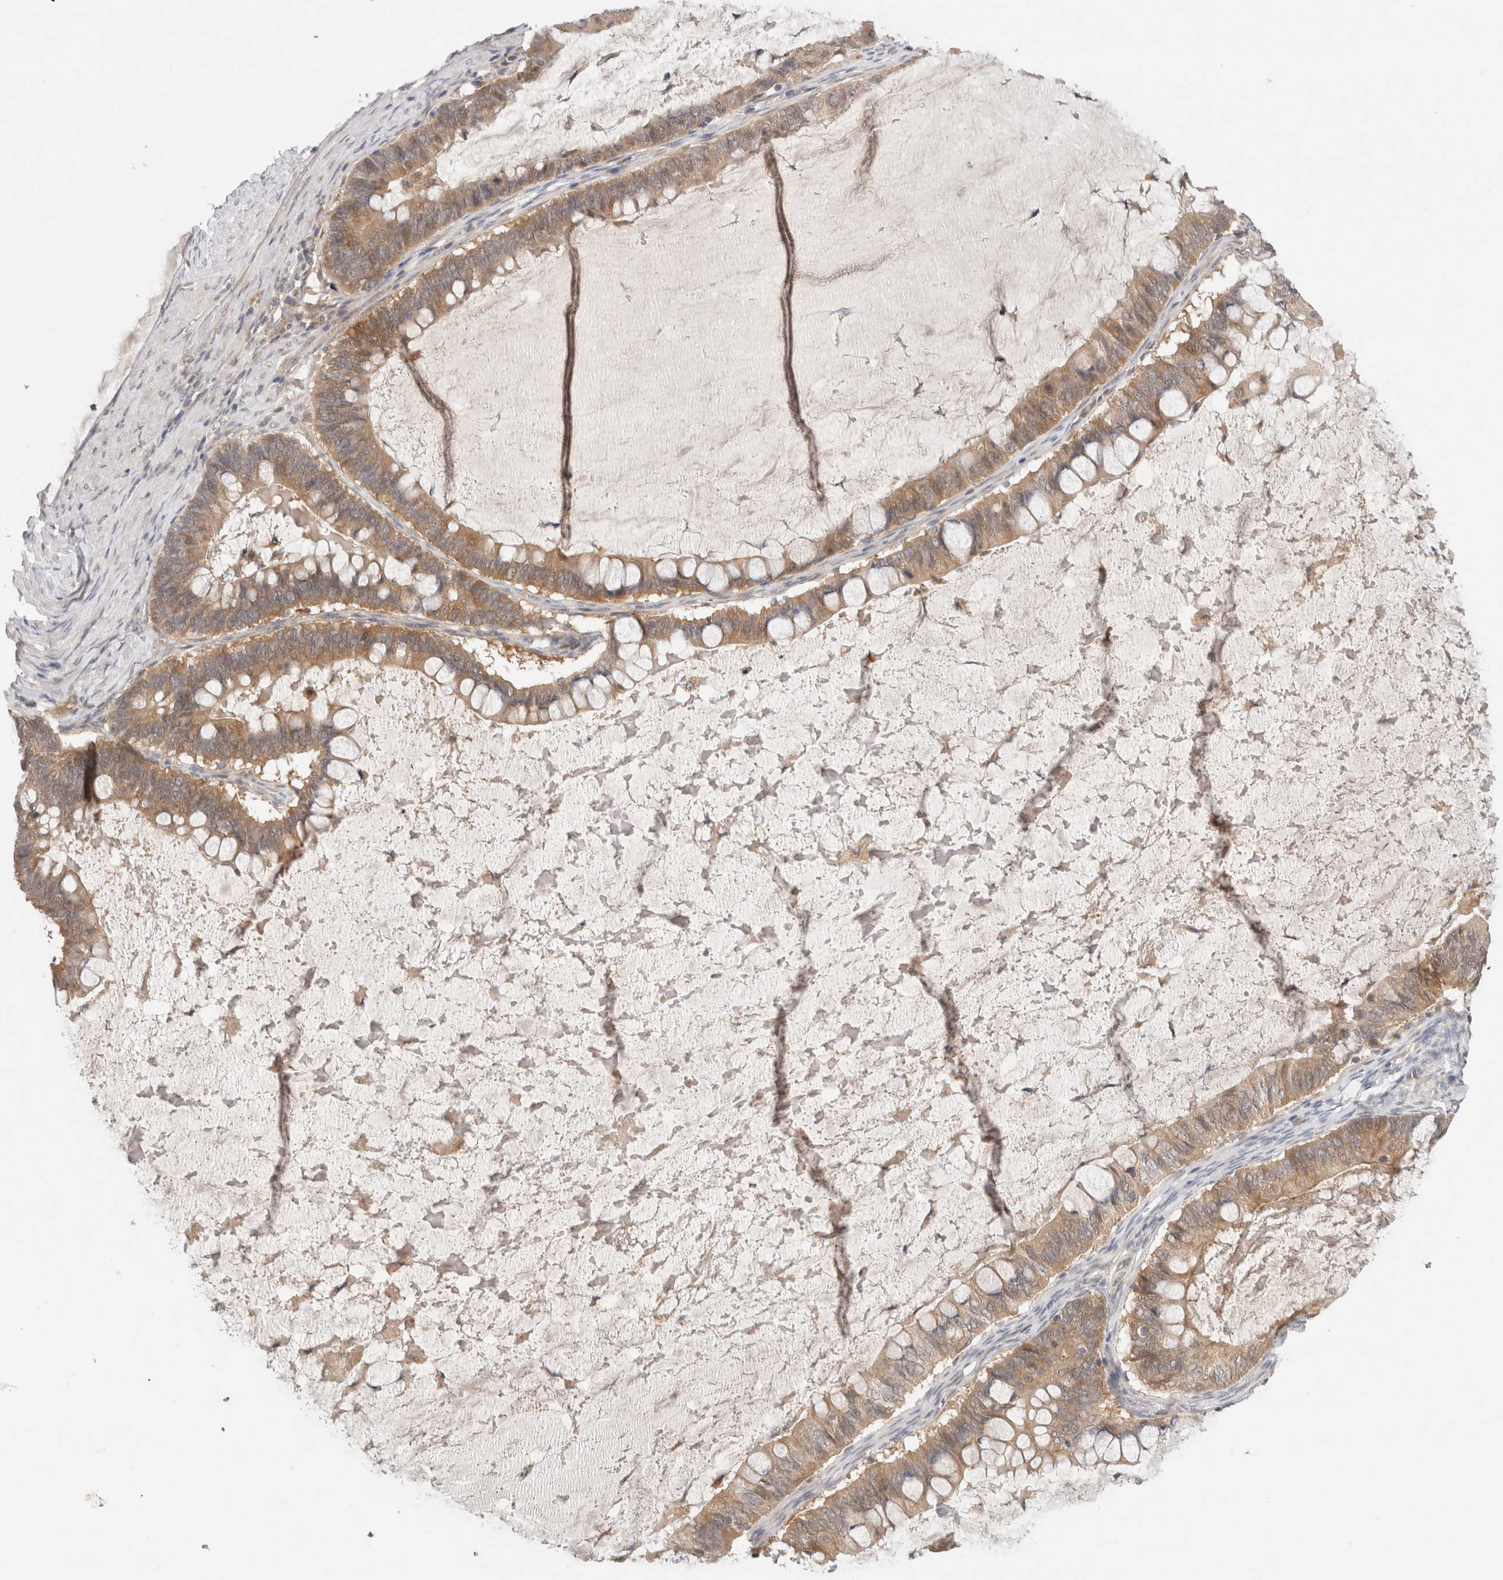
{"staining": {"intensity": "moderate", "quantity": ">75%", "location": "cytoplasmic/membranous"}, "tissue": "ovarian cancer", "cell_type": "Tumor cells", "image_type": "cancer", "snomed": [{"axis": "morphology", "description": "Cystadenocarcinoma, mucinous, NOS"}, {"axis": "topography", "description": "Ovary"}], "caption": "Immunohistochemical staining of human ovarian mucinous cystadenocarcinoma shows medium levels of moderate cytoplasmic/membranous expression in approximately >75% of tumor cells.", "gene": "SGK1", "patient": {"sex": "female", "age": 61}}